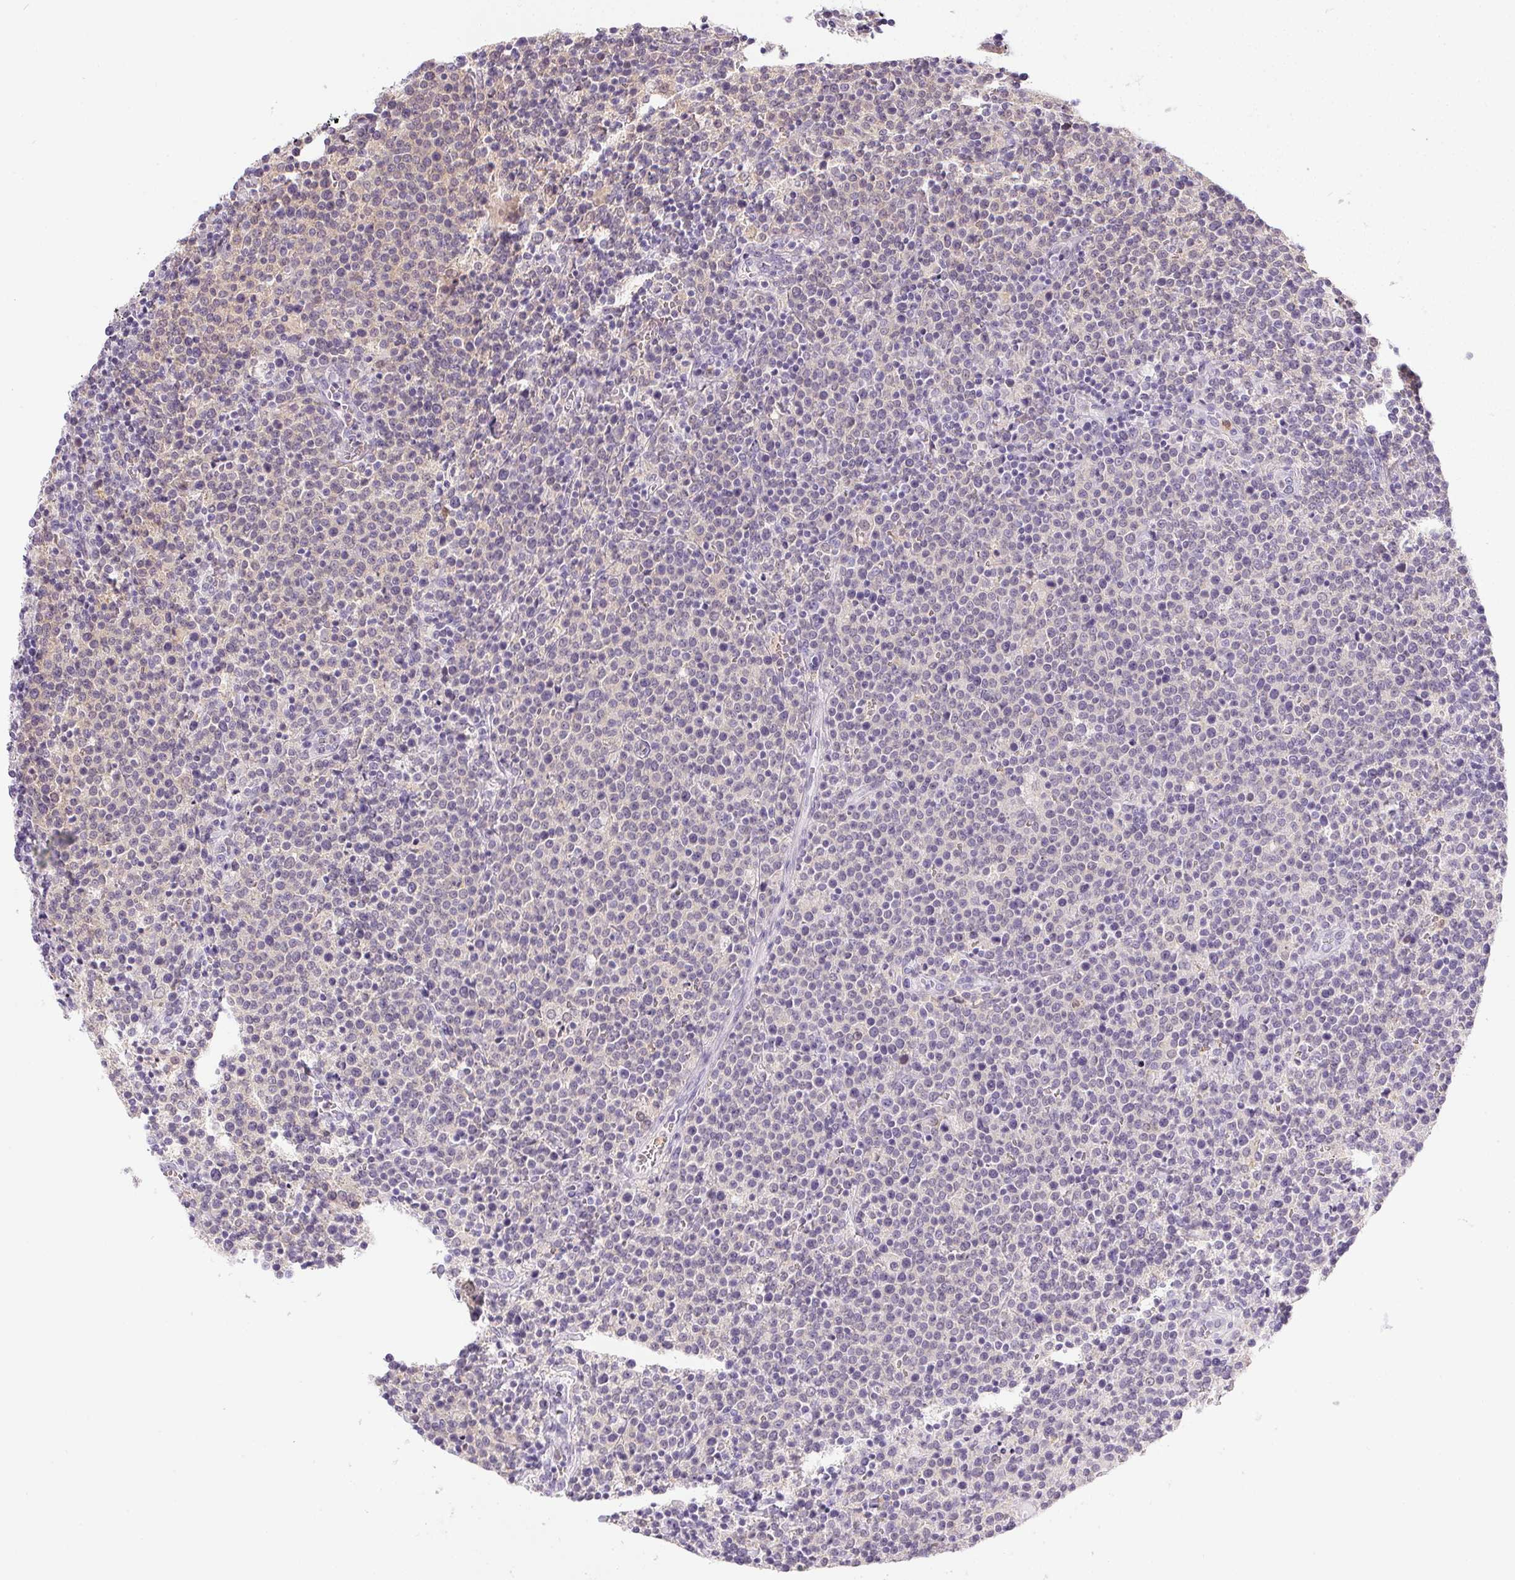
{"staining": {"intensity": "negative", "quantity": "none", "location": "none"}, "tissue": "lymphoma", "cell_type": "Tumor cells", "image_type": "cancer", "snomed": [{"axis": "morphology", "description": "Malignant lymphoma, non-Hodgkin's type, High grade"}, {"axis": "topography", "description": "Lymph node"}], "caption": "Histopathology image shows no protein expression in tumor cells of lymphoma tissue.", "gene": "DNAJC5G", "patient": {"sex": "male", "age": 61}}